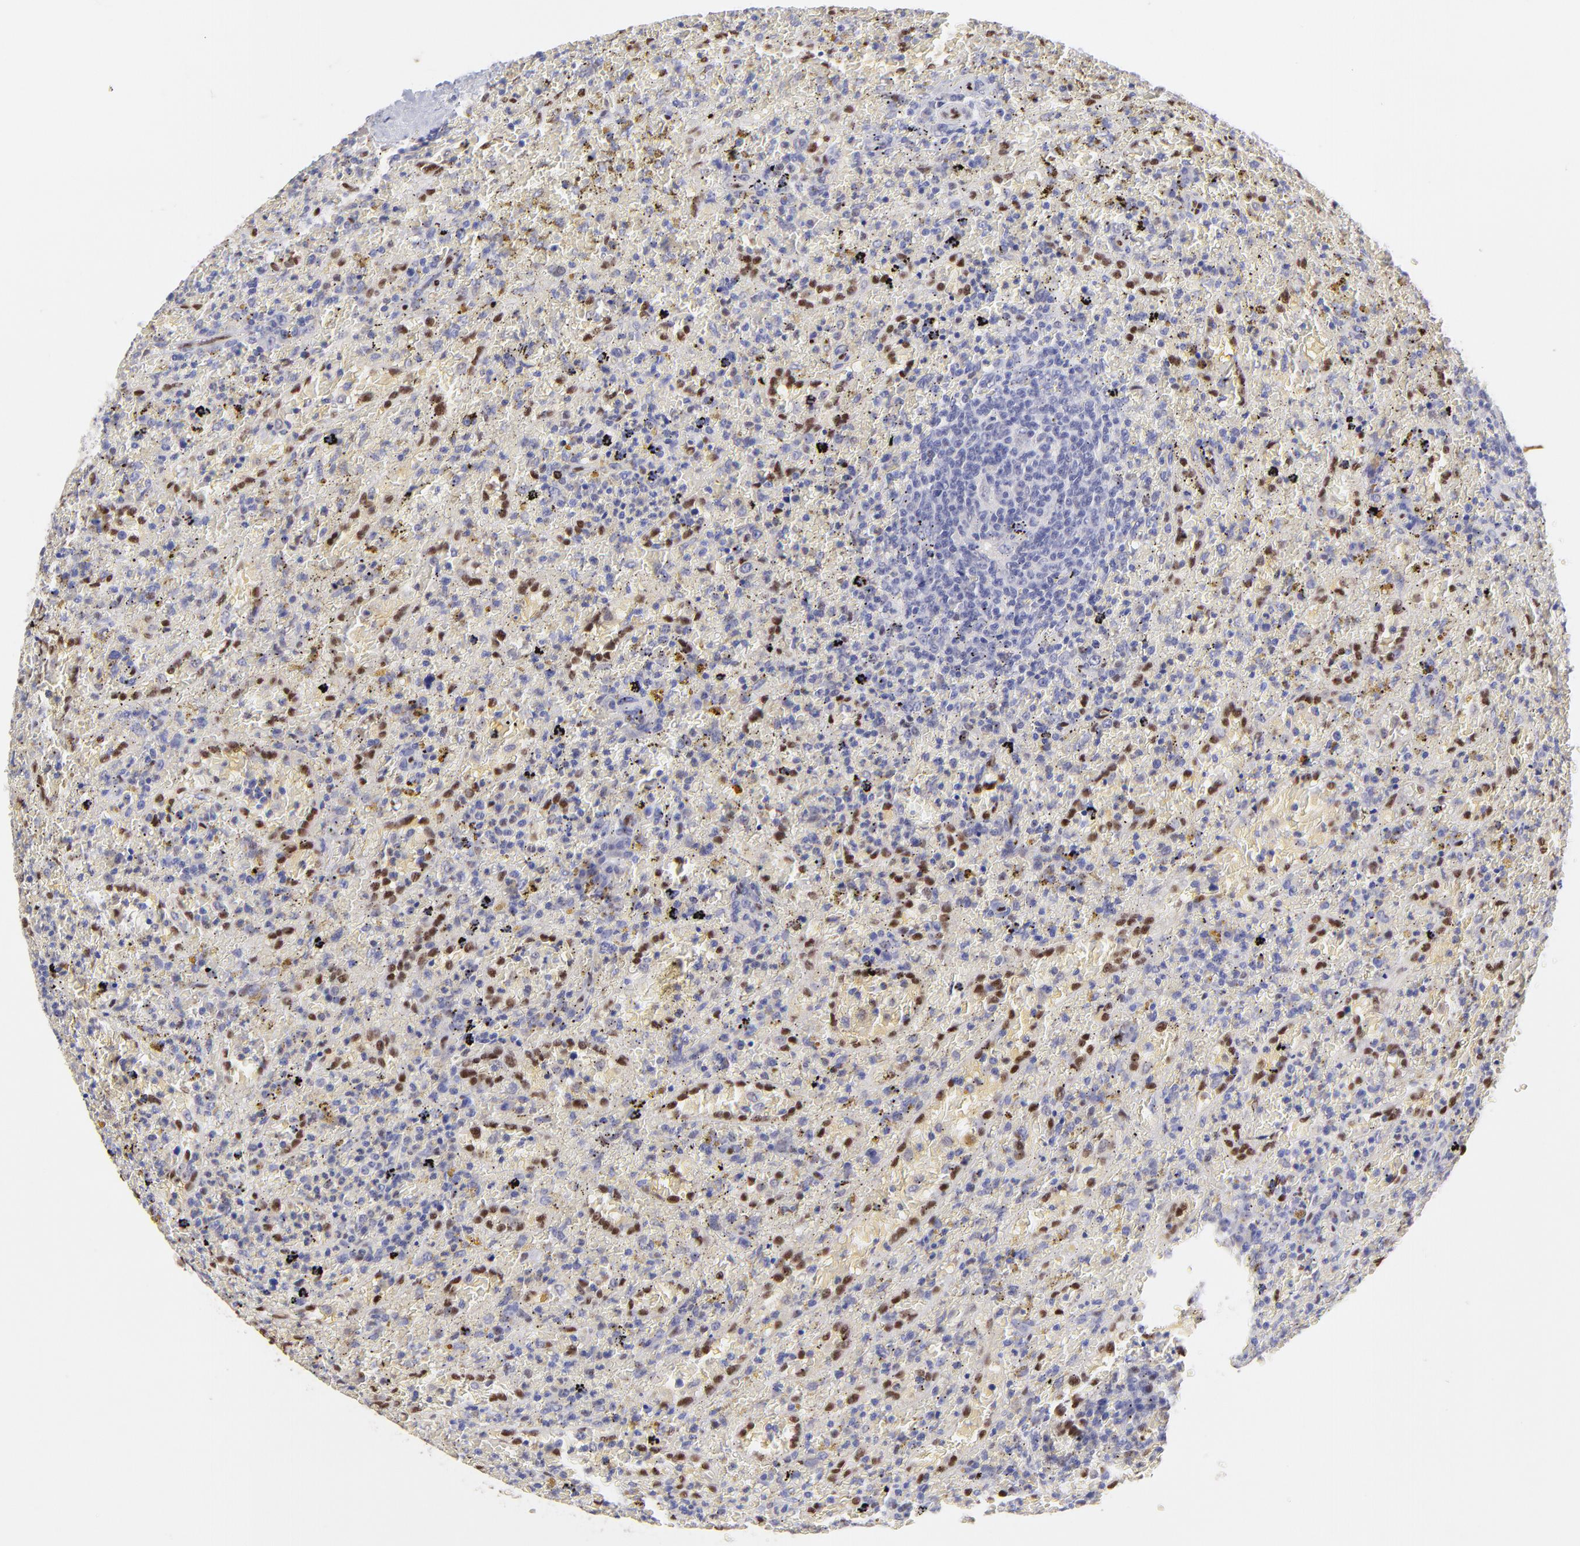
{"staining": {"intensity": "negative", "quantity": "none", "location": "none"}, "tissue": "lymphoma", "cell_type": "Tumor cells", "image_type": "cancer", "snomed": [{"axis": "morphology", "description": "Malignant lymphoma, non-Hodgkin's type, High grade"}, {"axis": "topography", "description": "Spleen"}, {"axis": "topography", "description": "Lymph node"}], "caption": "An image of human lymphoma is negative for staining in tumor cells. (Brightfield microscopy of DAB immunohistochemistry (IHC) at high magnification).", "gene": "KLF4", "patient": {"sex": "female", "age": 70}}